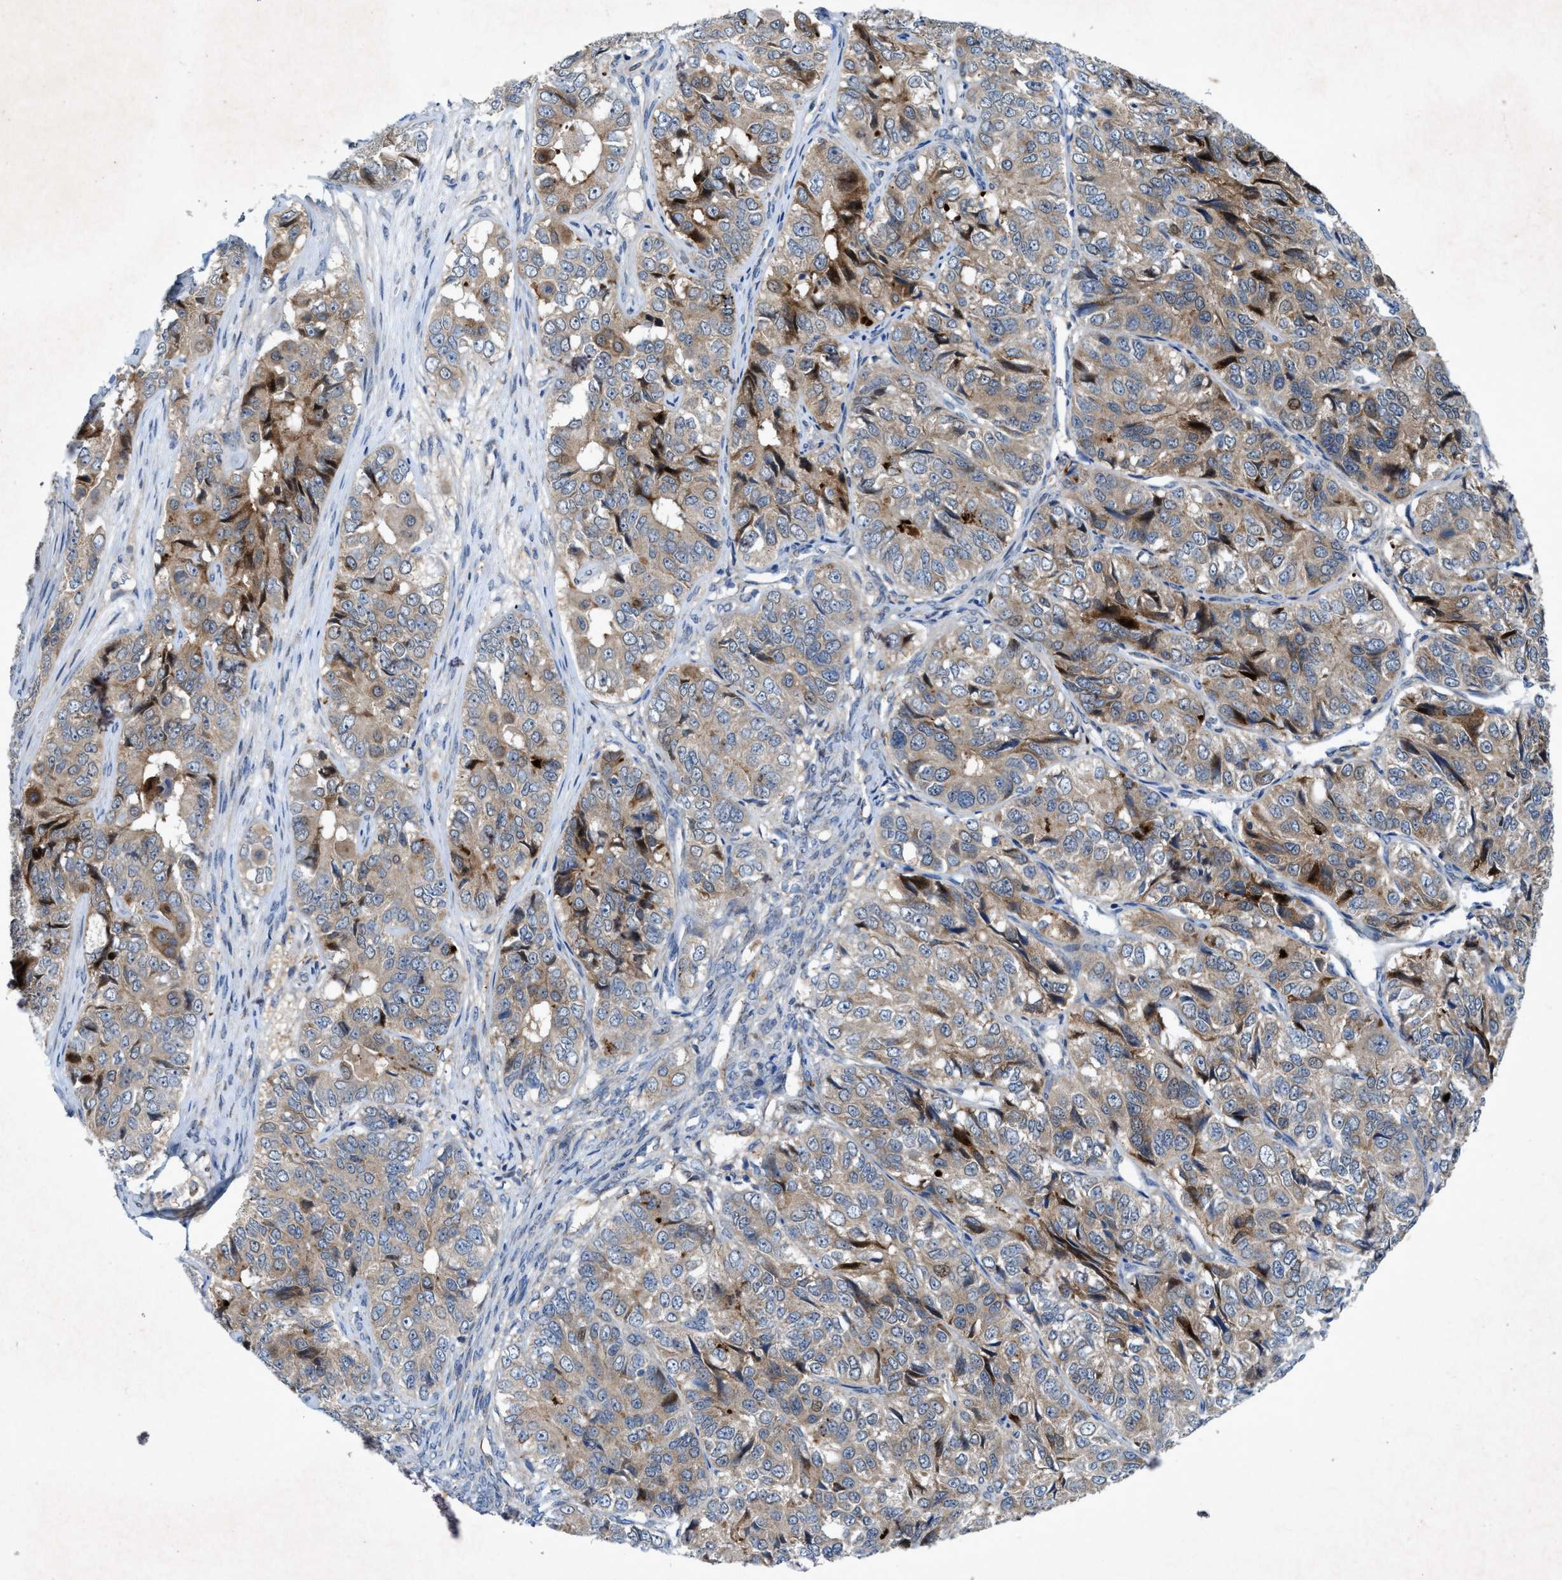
{"staining": {"intensity": "moderate", "quantity": "25%-75%", "location": "cytoplasmic/membranous"}, "tissue": "ovarian cancer", "cell_type": "Tumor cells", "image_type": "cancer", "snomed": [{"axis": "morphology", "description": "Carcinoma, endometroid"}, {"axis": "topography", "description": "Ovary"}], "caption": "An image showing moderate cytoplasmic/membranous staining in about 25%-75% of tumor cells in endometroid carcinoma (ovarian), as visualized by brown immunohistochemical staining.", "gene": "URGCP", "patient": {"sex": "female", "age": 51}}